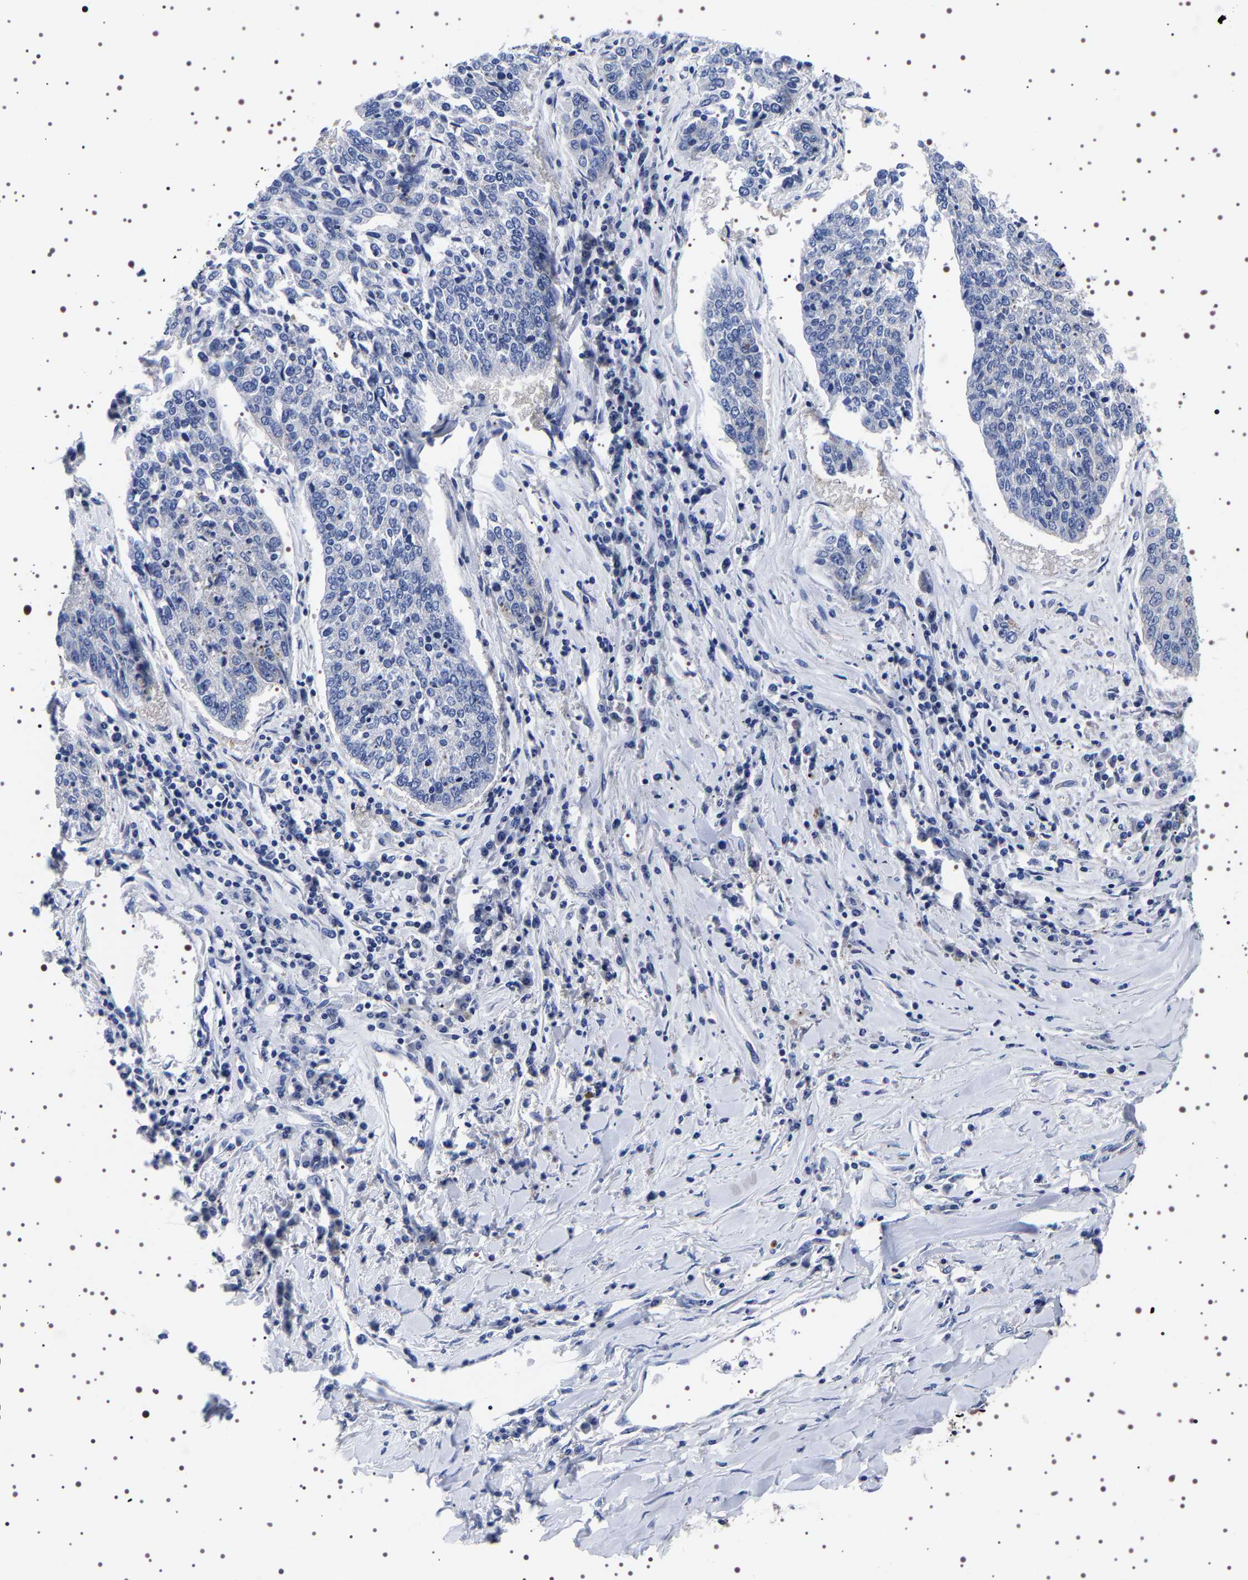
{"staining": {"intensity": "negative", "quantity": "none", "location": "none"}, "tissue": "lung cancer", "cell_type": "Tumor cells", "image_type": "cancer", "snomed": [{"axis": "morphology", "description": "Normal tissue, NOS"}, {"axis": "morphology", "description": "Squamous cell carcinoma, NOS"}, {"axis": "topography", "description": "Cartilage tissue"}, {"axis": "topography", "description": "Bronchus"}, {"axis": "topography", "description": "Lung"}], "caption": "This is a histopathology image of immunohistochemistry (IHC) staining of lung cancer (squamous cell carcinoma), which shows no expression in tumor cells.", "gene": "DARS1", "patient": {"sex": "female", "age": 49}}